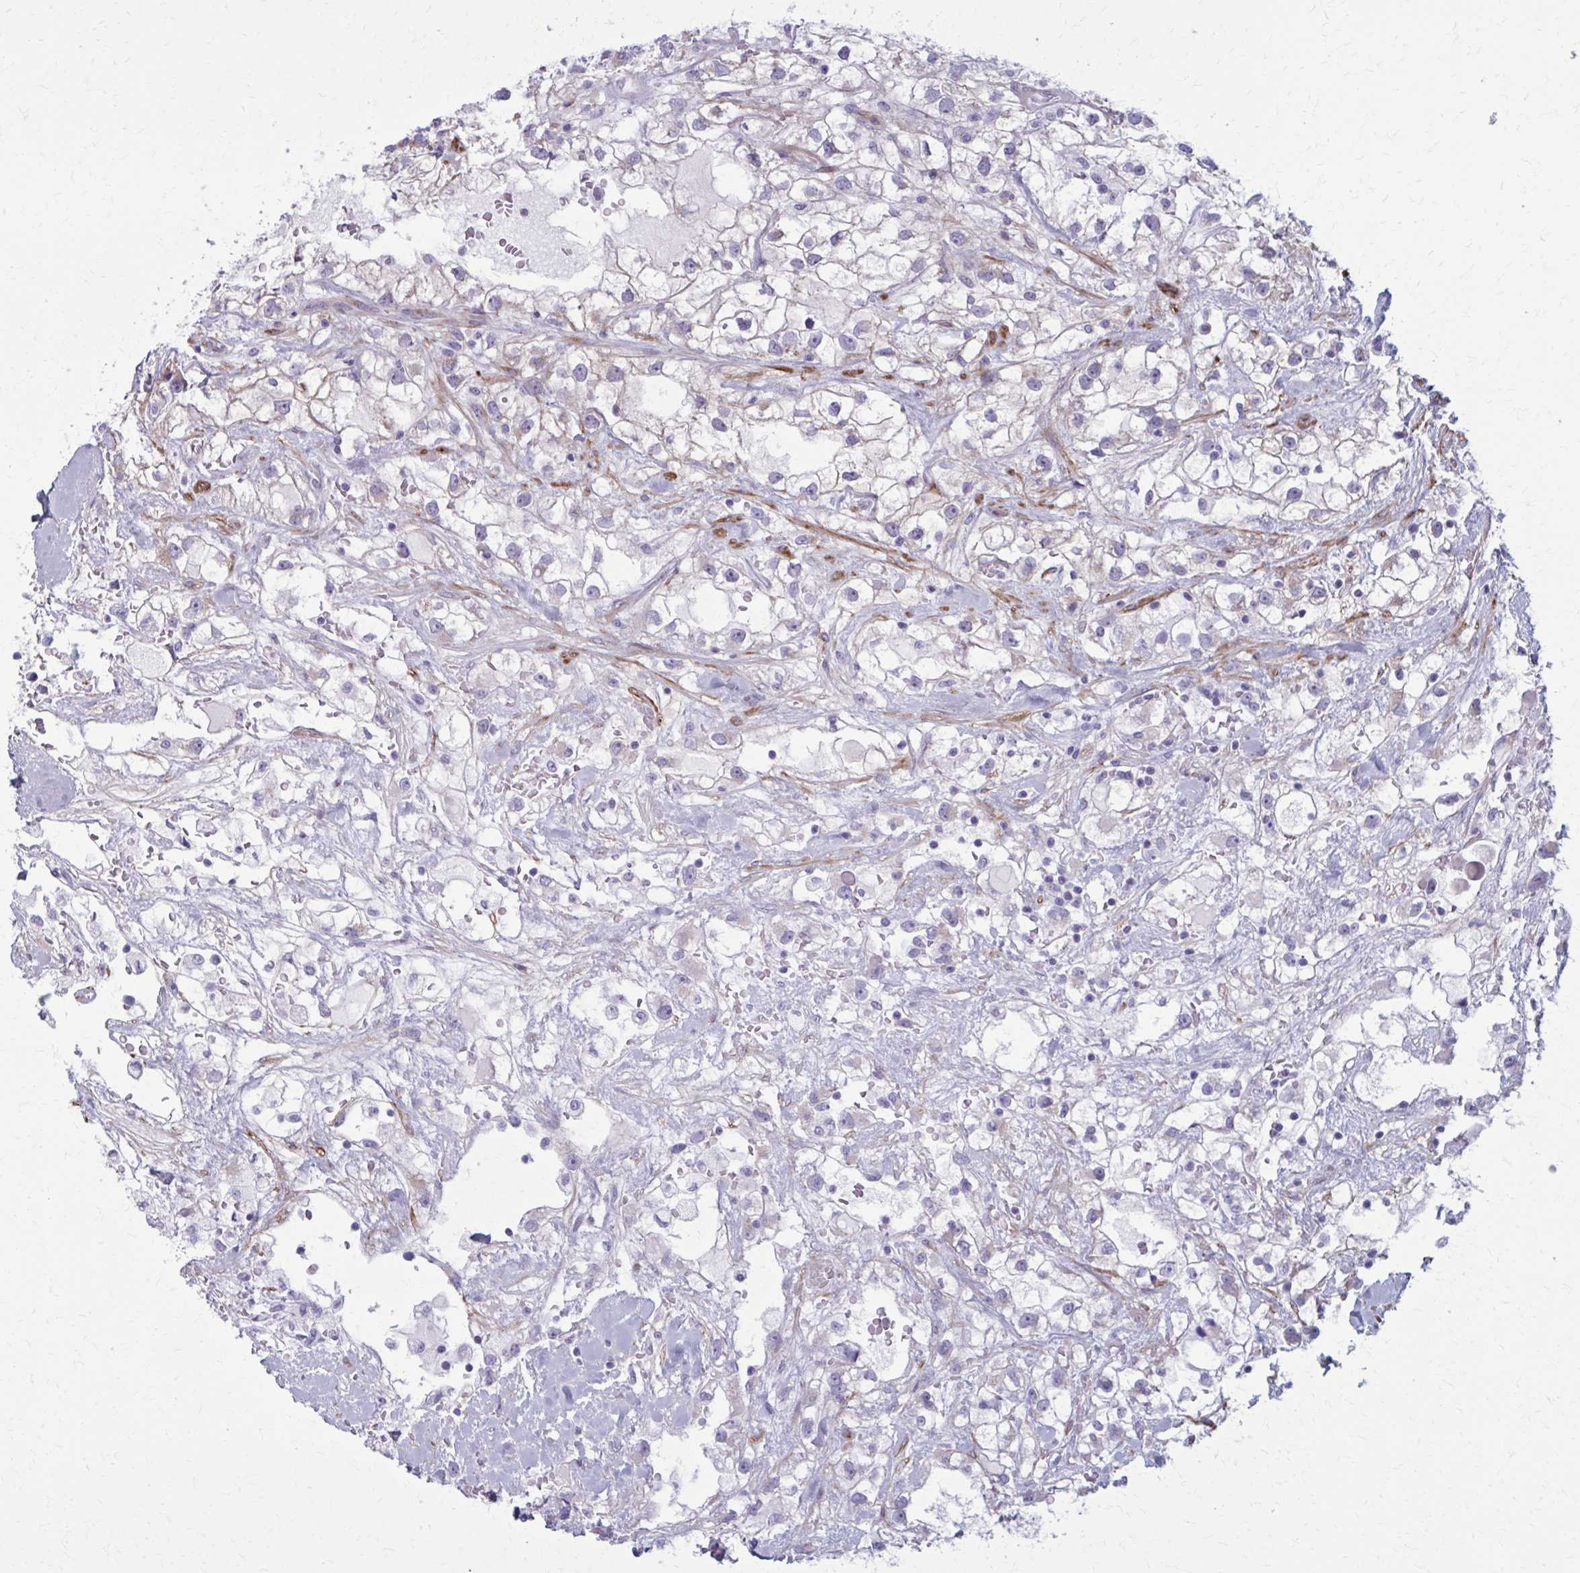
{"staining": {"intensity": "negative", "quantity": "none", "location": "none"}, "tissue": "renal cancer", "cell_type": "Tumor cells", "image_type": "cancer", "snomed": [{"axis": "morphology", "description": "Adenocarcinoma, NOS"}, {"axis": "topography", "description": "Kidney"}], "caption": "Histopathology image shows no significant protein positivity in tumor cells of renal cancer. Nuclei are stained in blue.", "gene": "AKAP12", "patient": {"sex": "male", "age": 59}}